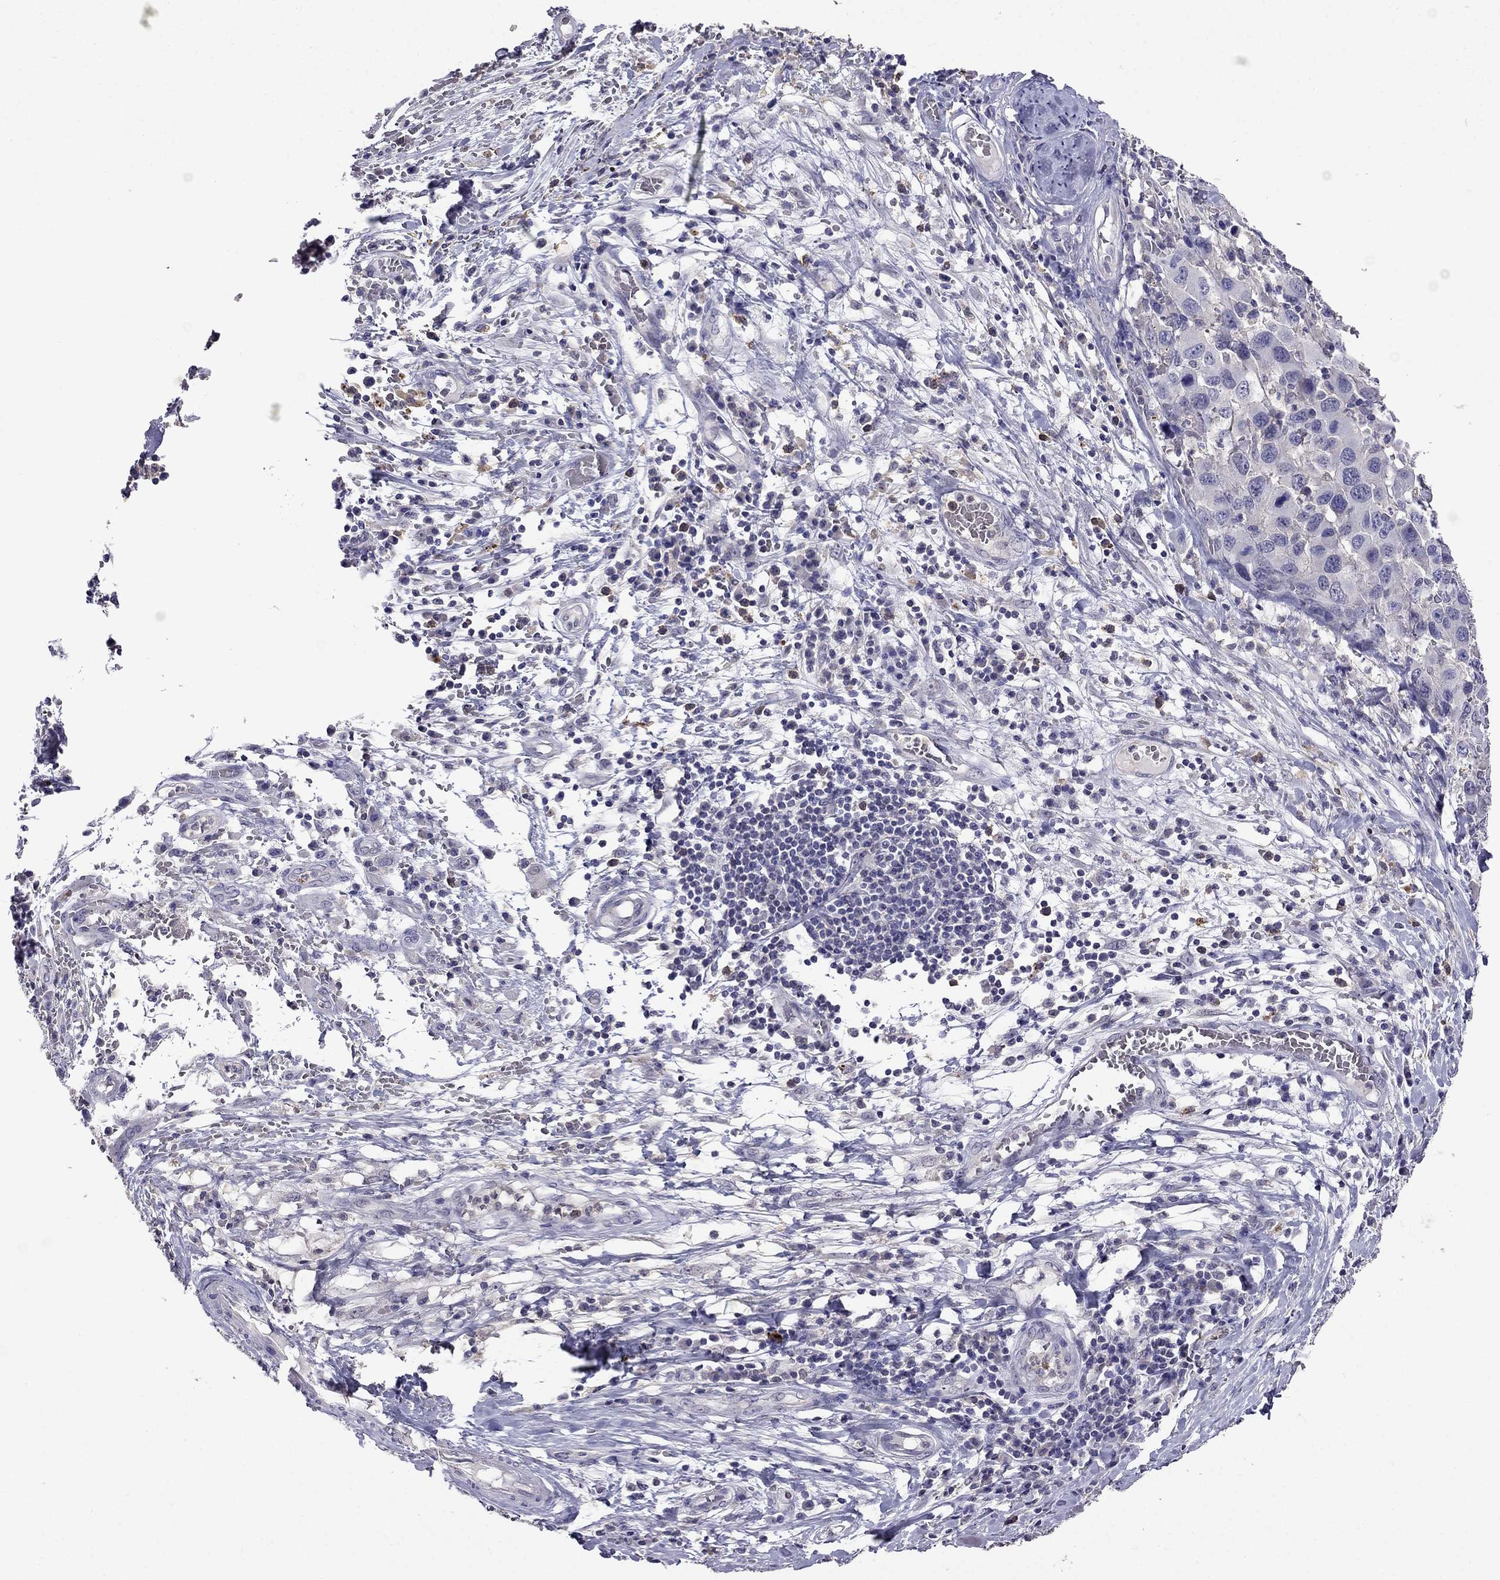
{"staining": {"intensity": "negative", "quantity": "none", "location": "none"}, "tissue": "melanoma", "cell_type": "Tumor cells", "image_type": "cancer", "snomed": [{"axis": "morphology", "description": "Malignant melanoma, NOS"}, {"axis": "topography", "description": "Skin"}], "caption": "An IHC photomicrograph of melanoma is shown. There is no staining in tumor cells of melanoma.", "gene": "AQP9", "patient": {"sex": "female", "age": 91}}